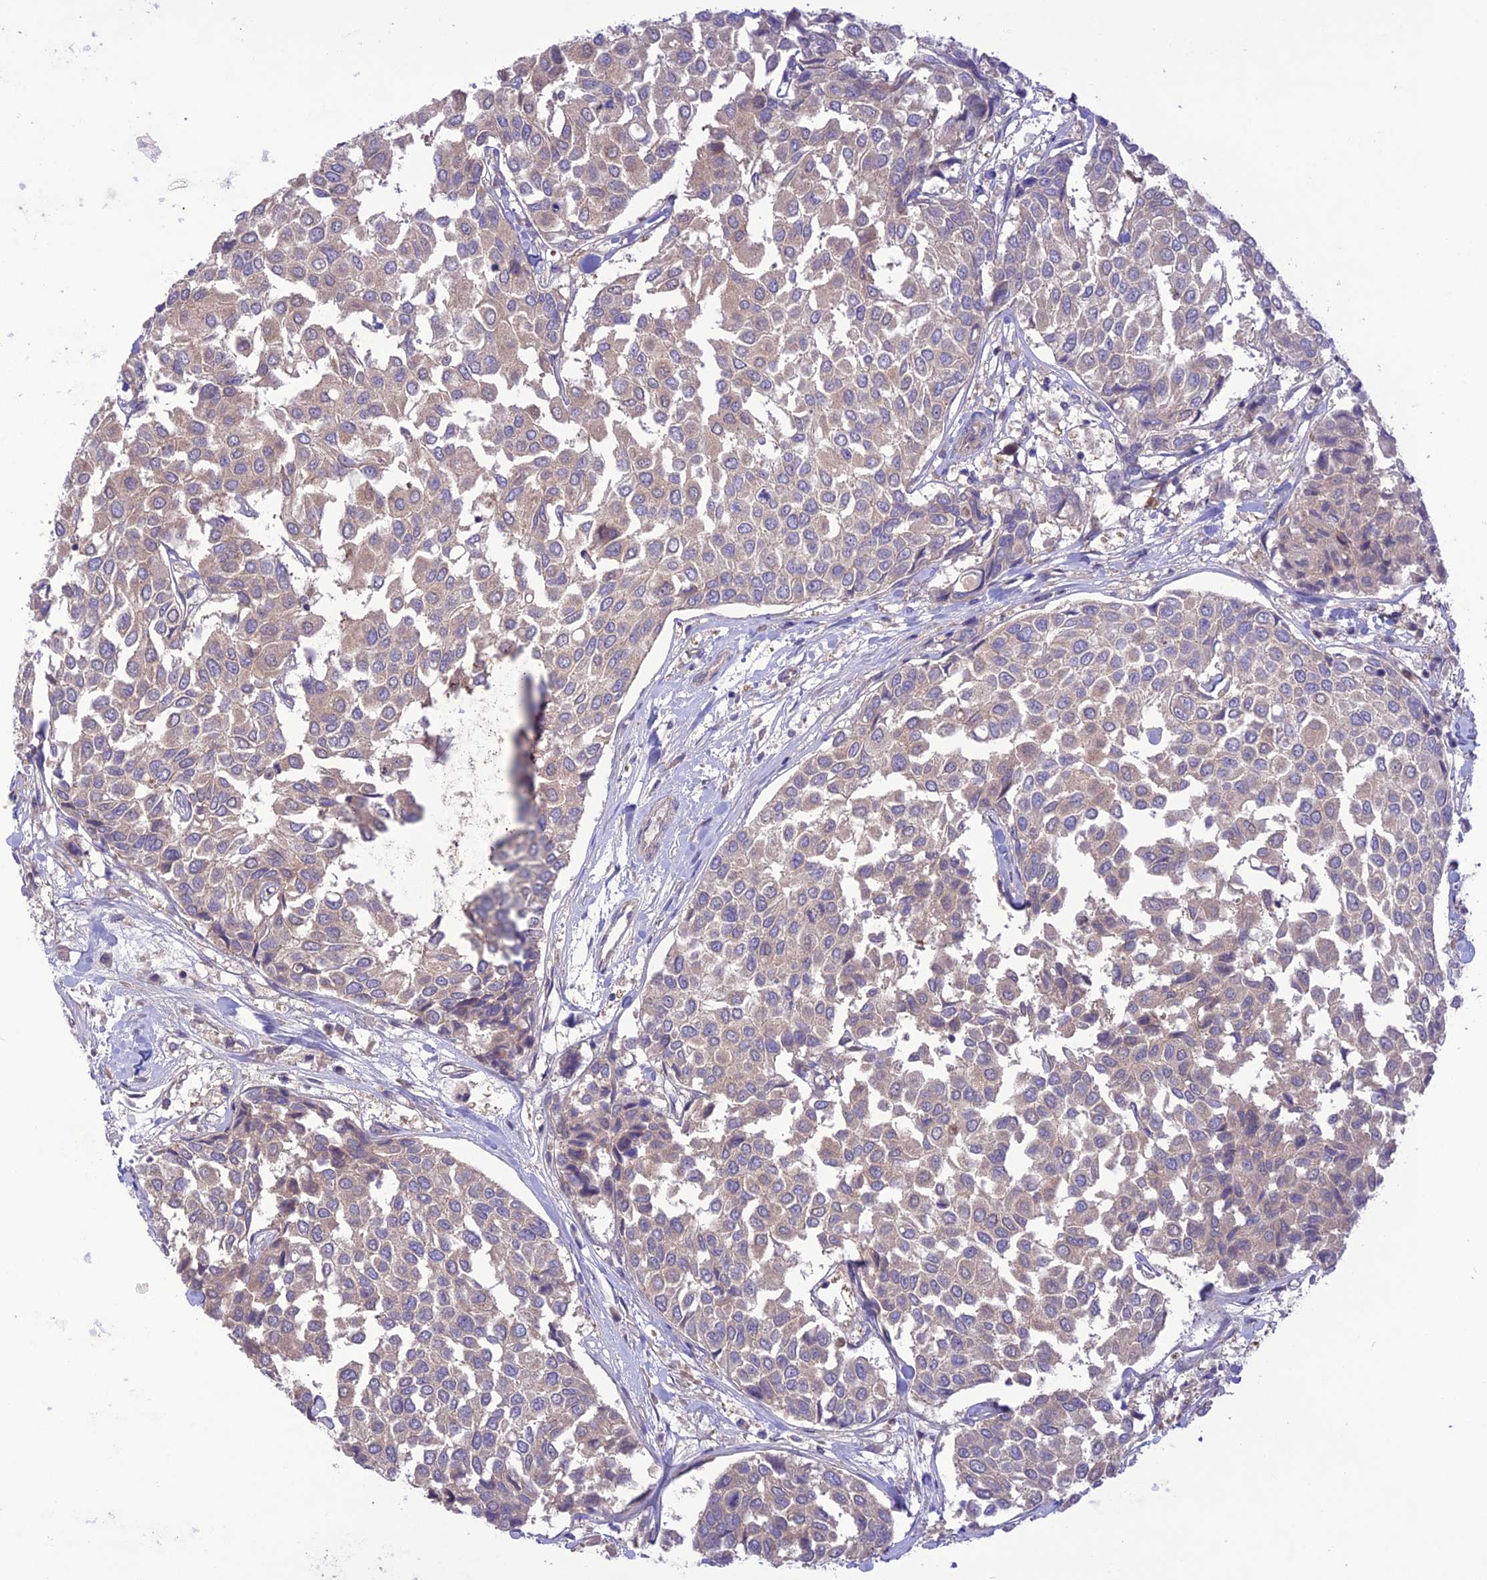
{"staining": {"intensity": "weak", "quantity": "<25%", "location": "cytoplasmic/membranous"}, "tissue": "breast cancer", "cell_type": "Tumor cells", "image_type": "cancer", "snomed": [{"axis": "morphology", "description": "Duct carcinoma"}, {"axis": "topography", "description": "Breast"}], "caption": "A micrograph of human breast intraductal carcinoma is negative for staining in tumor cells.", "gene": "FCHSD1", "patient": {"sex": "female", "age": 55}}